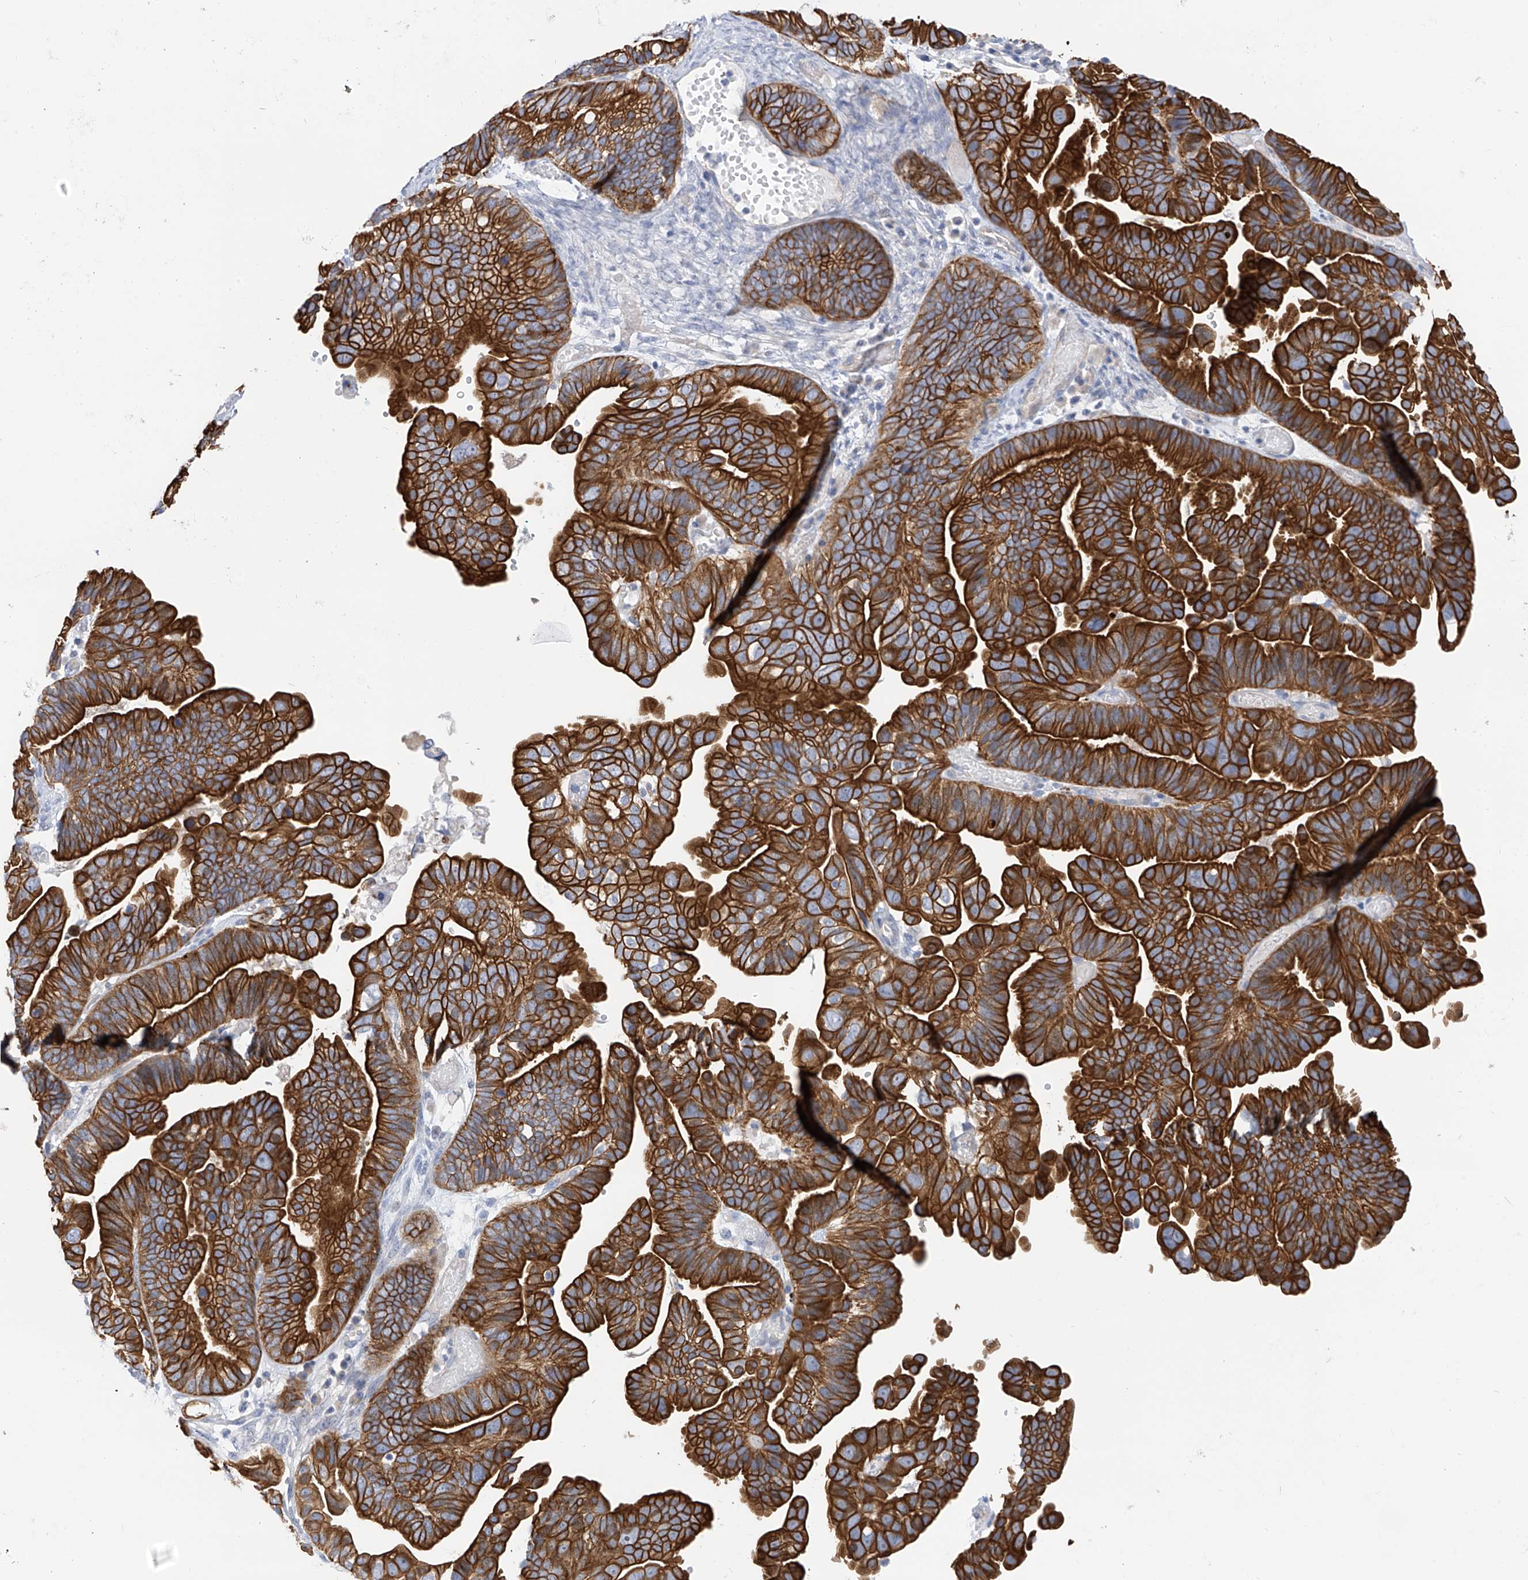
{"staining": {"intensity": "strong", "quantity": ">75%", "location": "cytoplasmic/membranous"}, "tissue": "ovarian cancer", "cell_type": "Tumor cells", "image_type": "cancer", "snomed": [{"axis": "morphology", "description": "Cystadenocarcinoma, serous, NOS"}, {"axis": "topography", "description": "Ovary"}], "caption": "An image of ovarian serous cystadenocarcinoma stained for a protein demonstrates strong cytoplasmic/membranous brown staining in tumor cells.", "gene": "PIK3C2B", "patient": {"sex": "female", "age": 56}}